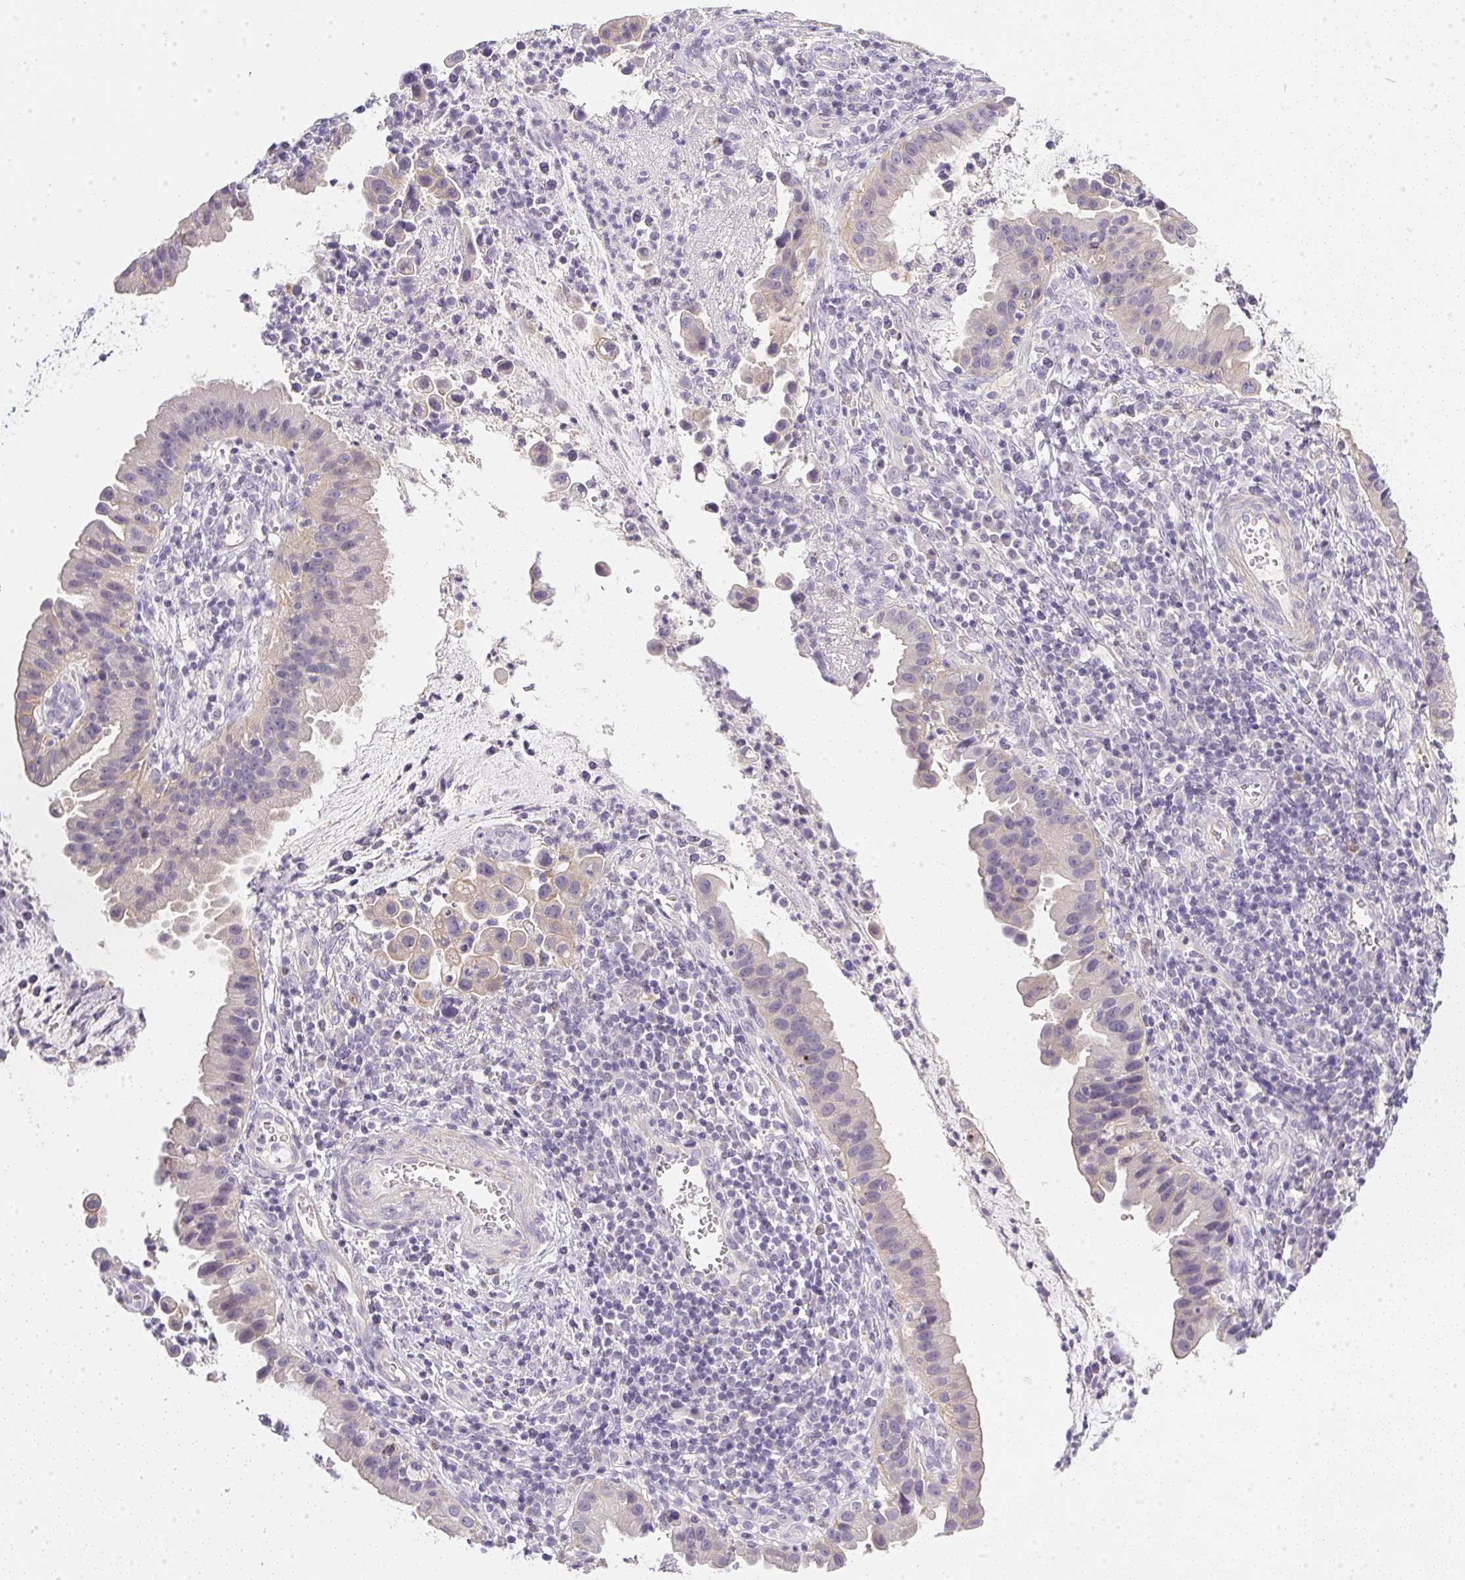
{"staining": {"intensity": "negative", "quantity": "none", "location": "none"}, "tissue": "cervical cancer", "cell_type": "Tumor cells", "image_type": "cancer", "snomed": [{"axis": "morphology", "description": "Adenocarcinoma, NOS"}, {"axis": "topography", "description": "Cervix"}], "caption": "DAB immunohistochemical staining of human cervical cancer (adenocarcinoma) reveals no significant expression in tumor cells.", "gene": "SLC17A7", "patient": {"sex": "female", "age": 34}}